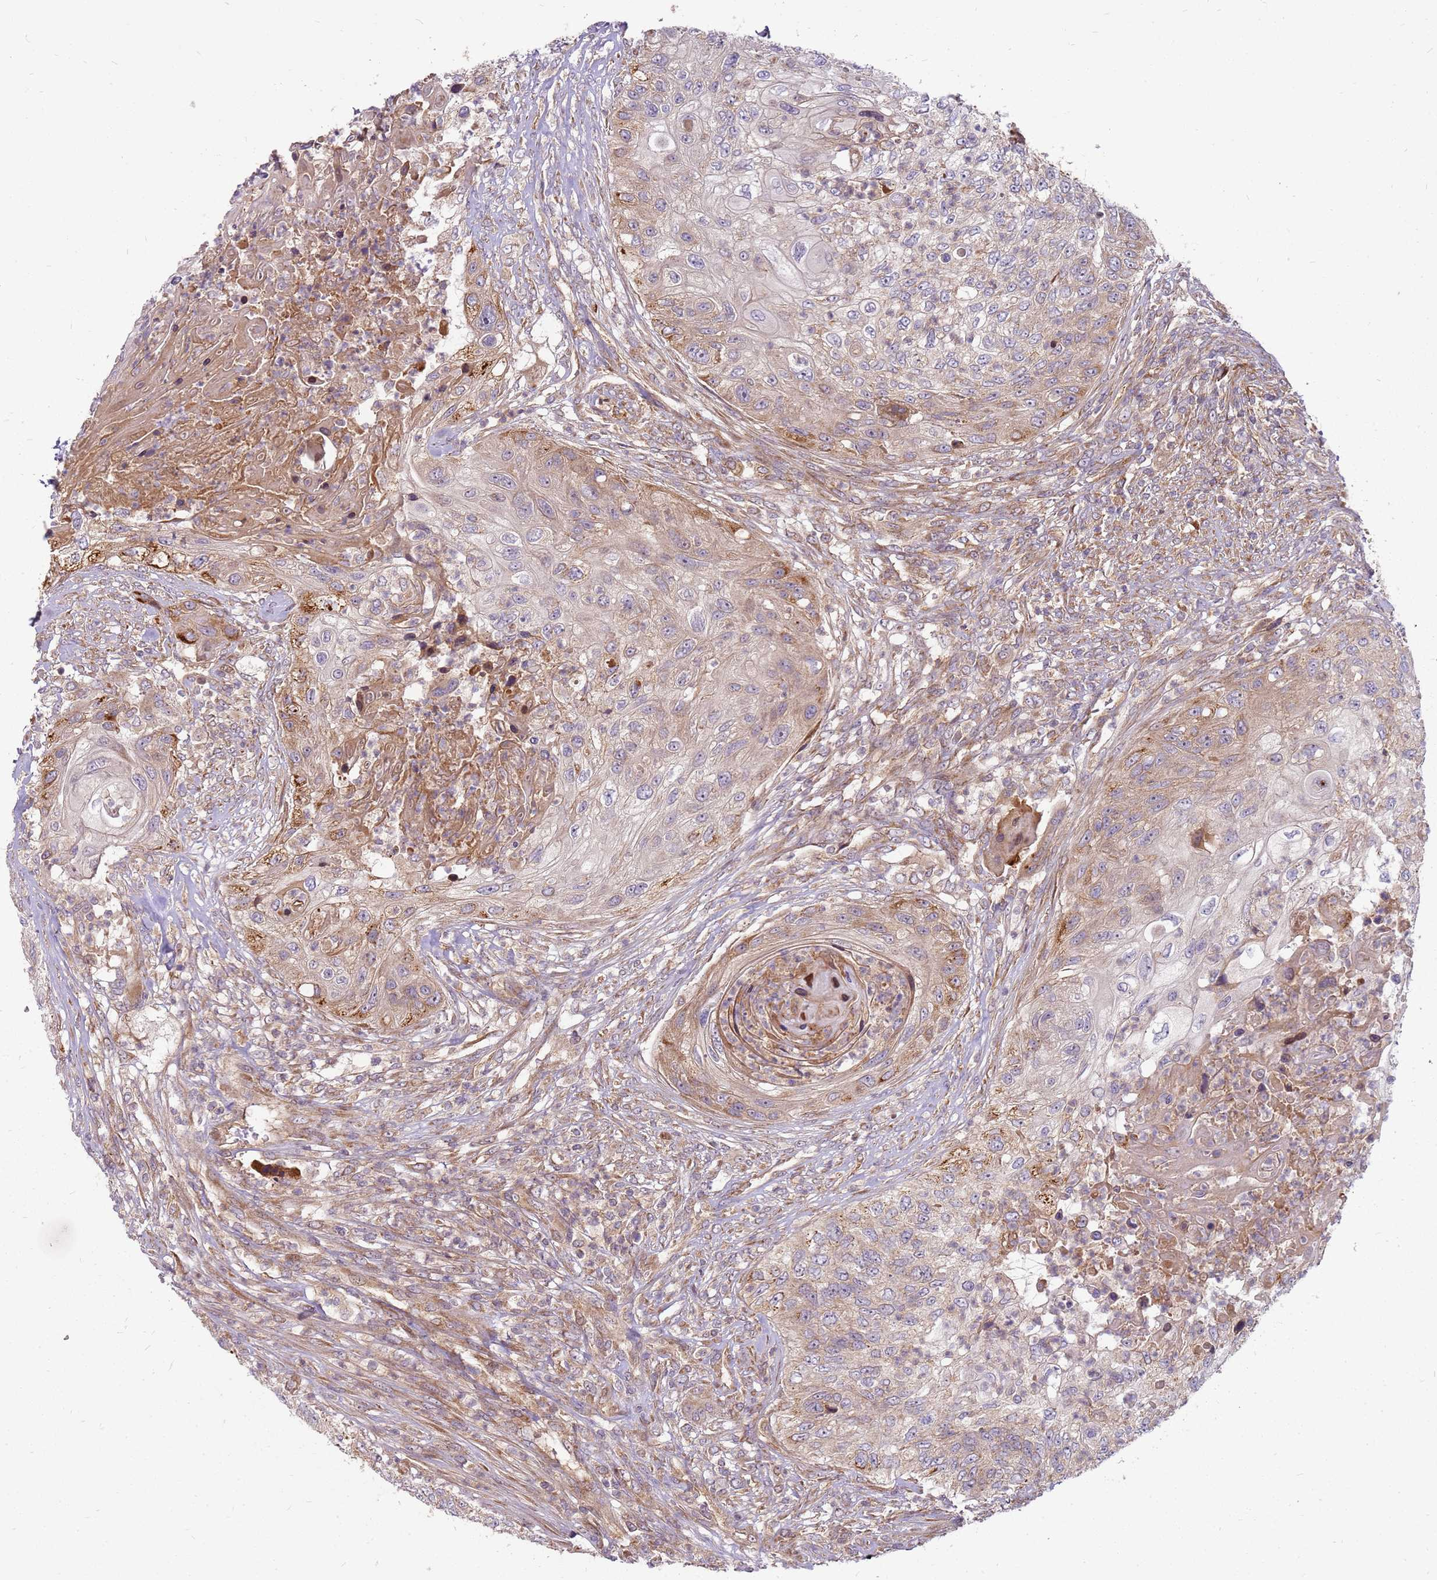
{"staining": {"intensity": "weak", "quantity": "25%-75%", "location": "cytoplasmic/membranous"}, "tissue": "urothelial cancer", "cell_type": "Tumor cells", "image_type": "cancer", "snomed": [{"axis": "morphology", "description": "Urothelial carcinoma, High grade"}, {"axis": "topography", "description": "Urinary bladder"}], "caption": "The photomicrograph demonstrates staining of urothelial cancer, revealing weak cytoplasmic/membranous protein staining (brown color) within tumor cells.", "gene": "CCDC159", "patient": {"sex": "female", "age": 60}}